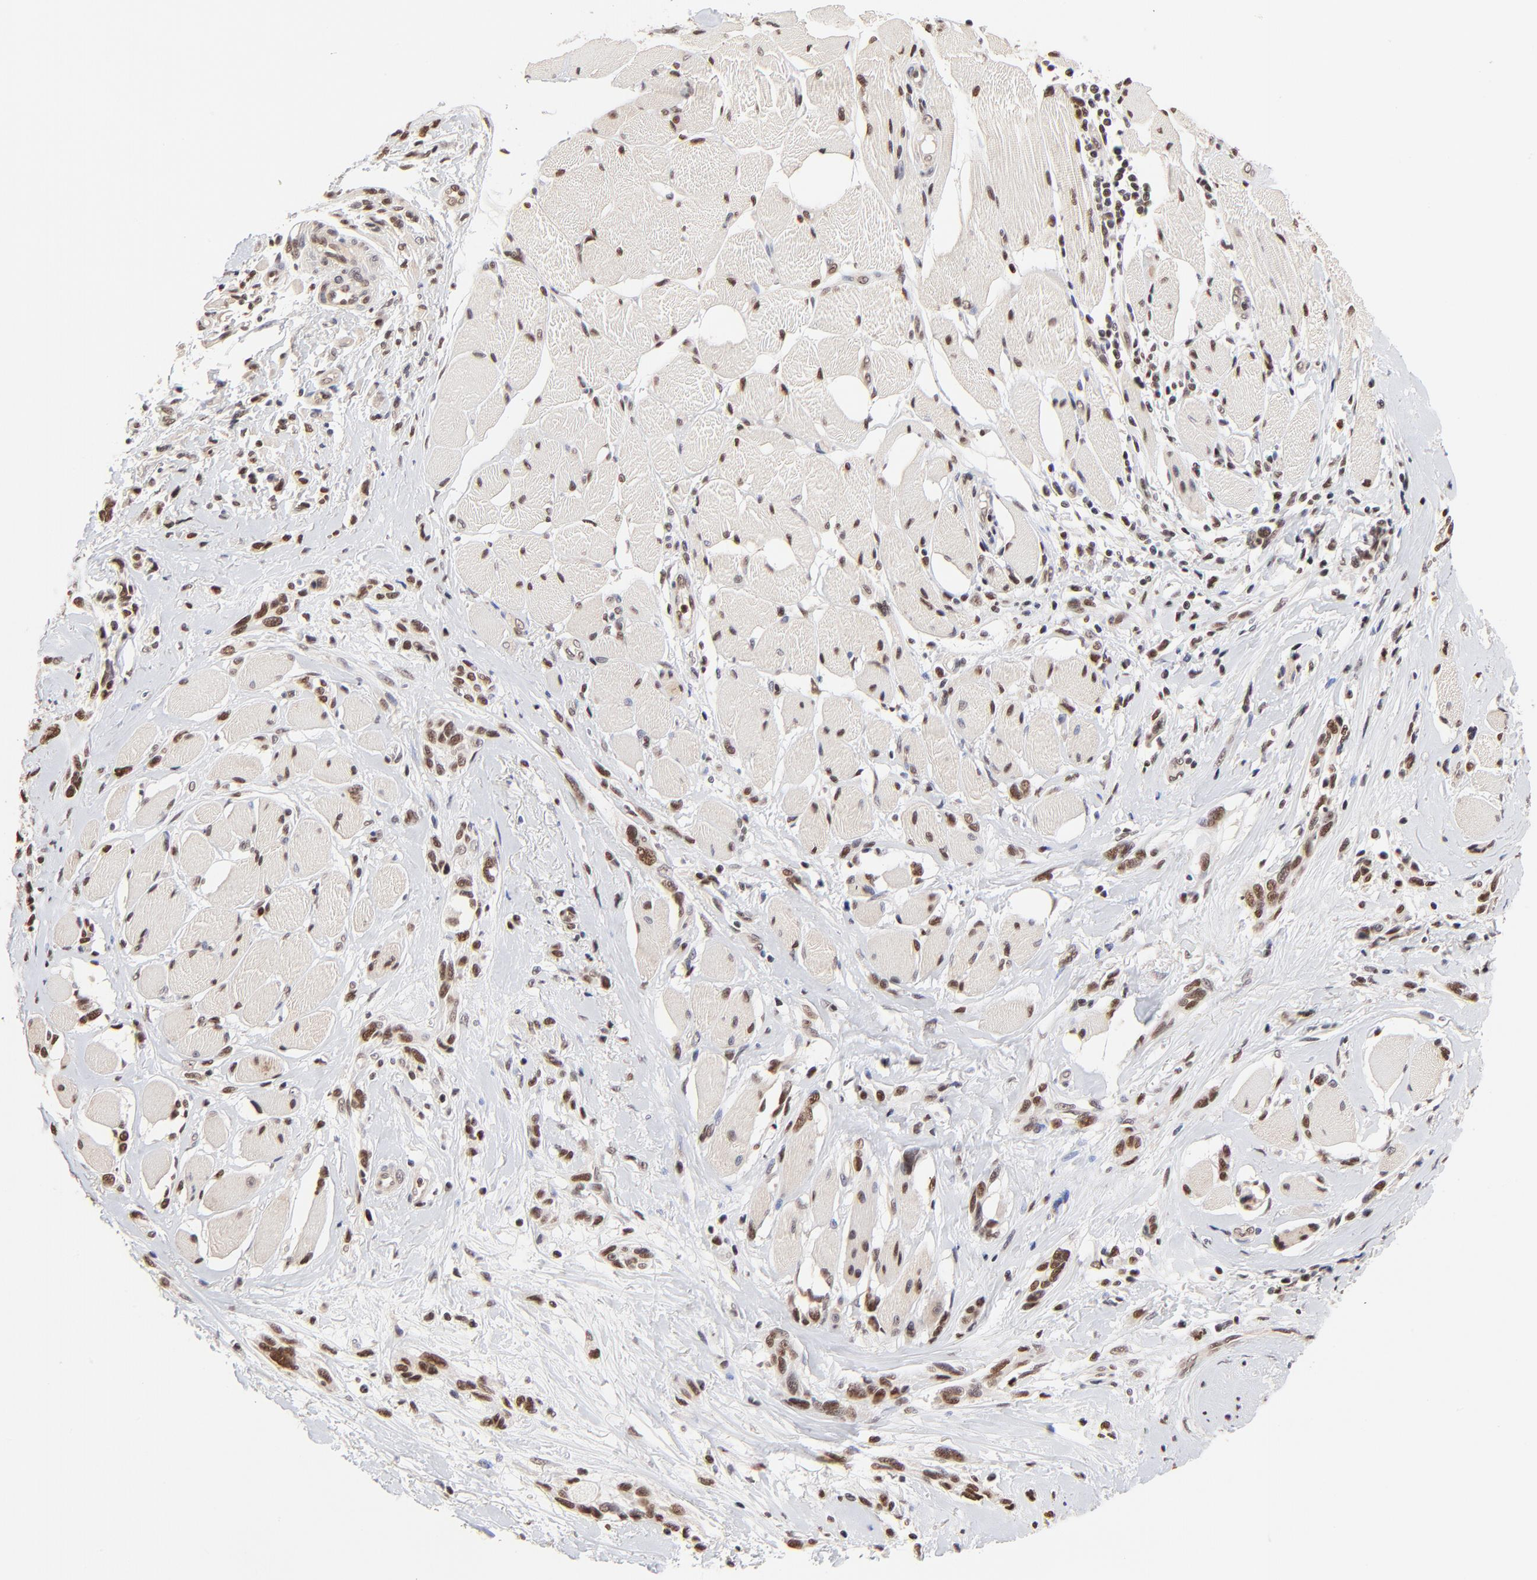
{"staining": {"intensity": "strong", "quantity": ">75%", "location": "cytoplasmic/membranous,nuclear"}, "tissue": "melanoma", "cell_type": "Tumor cells", "image_type": "cancer", "snomed": [{"axis": "morphology", "description": "Malignant melanoma, NOS"}, {"axis": "topography", "description": "Skin"}], "caption": "Strong cytoplasmic/membranous and nuclear protein staining is seen in about >75% of tumor cells in malignant melanoma.", "gene": "DSN1", "patient": {"sex": "male", "age": 91}}